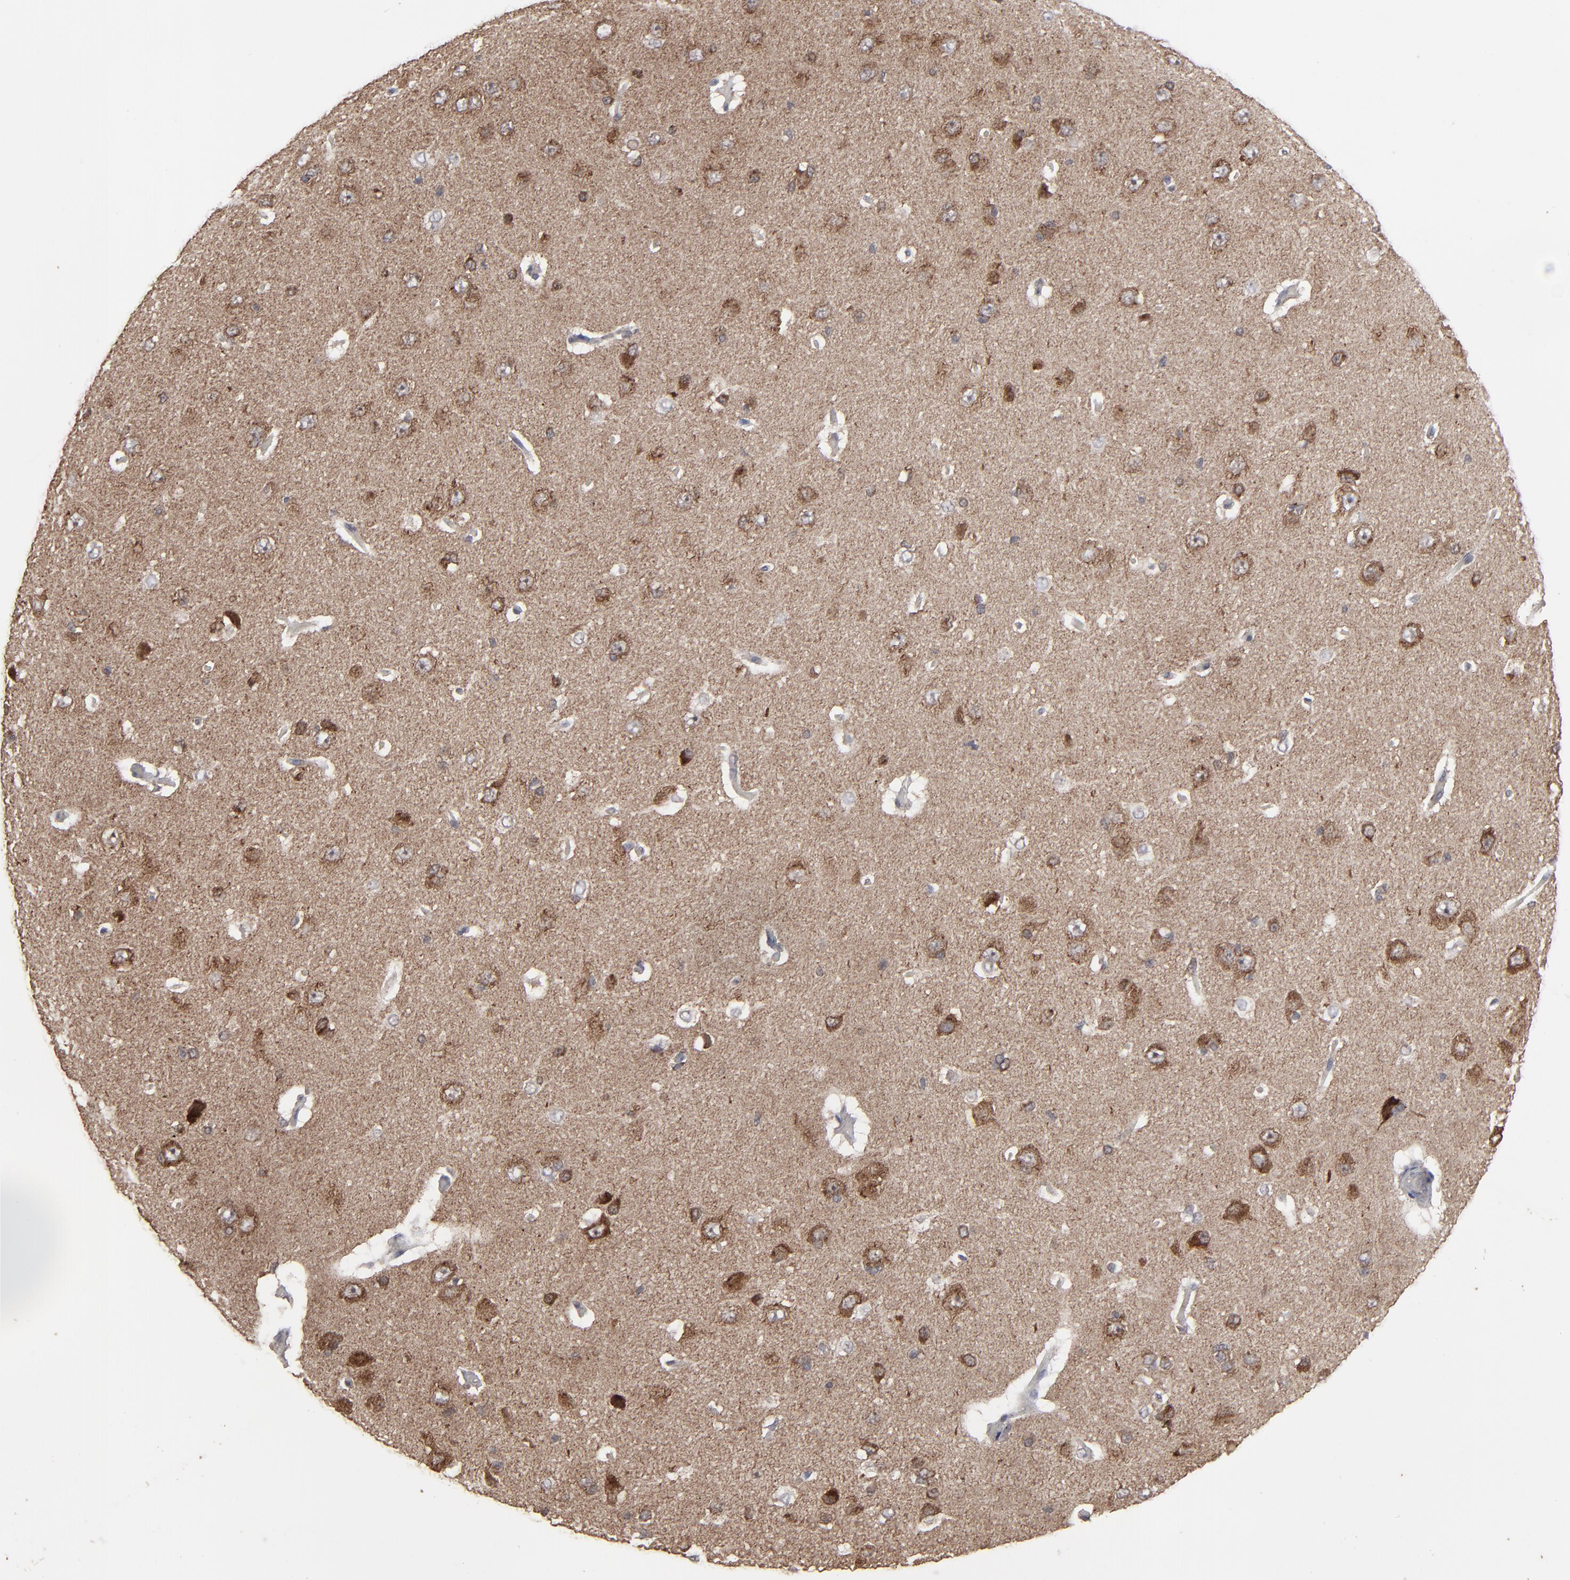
{"staining": {"intensity": "negative", "quantity": "none", "location": "none"}, "tissue": "cerebral cortex", "cell_type": "Endothelial cells", "image_type": "normal", "snomed": [{"axis": "morphology", "description": "Normal tissue, NOS"}, {"axis": "topography", "description": "Cerebral cortex"}], "caption": "The histopathology image displays no staining of endothelial cells in benign cerebral cortex.", "gene": "SLC22A17", "patient": {"sex": "female", "age": 45}}